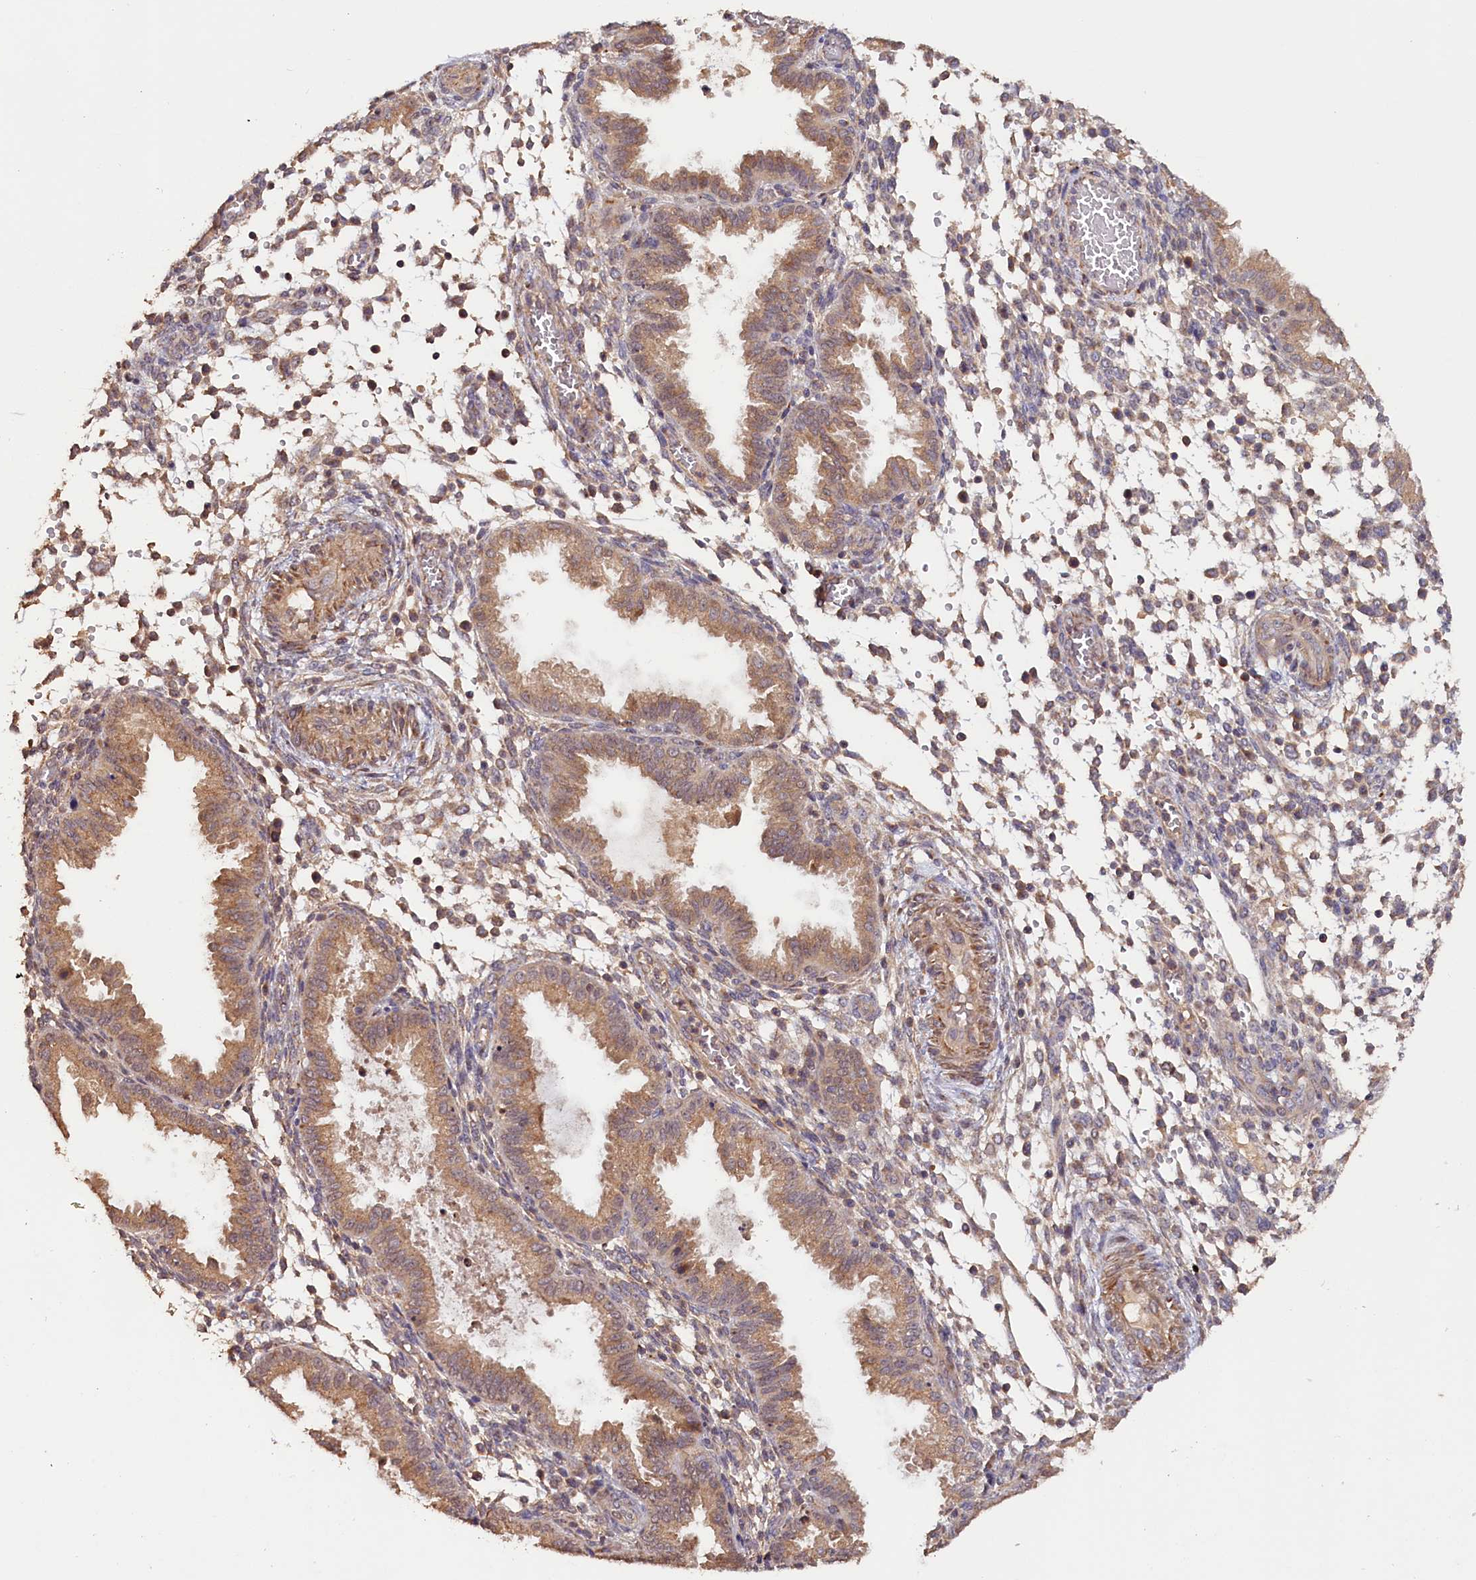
{"staining": {"intensity": "moderate", "quantity": "<25%", "location": "cytoplasmic/membranous"}, "tissue": "endometrium", "cell_type": "Cells in endometrial stroma", "image_type": "normal", "snomed": [{"axis": "morphology", "description": "Normal tissue, NOS"}, {"axis": "topography", "description": "Endometrium"}], "caption": "The photomicrograph exhibits immunohistochemical staining of benign endometrium. There is moderate cytoplasmic/membranous expression is seen in about <25% of cells in endometrial stroma.", "gene": "TANGO6", "patient": {"sex": "female", "age": 33}}